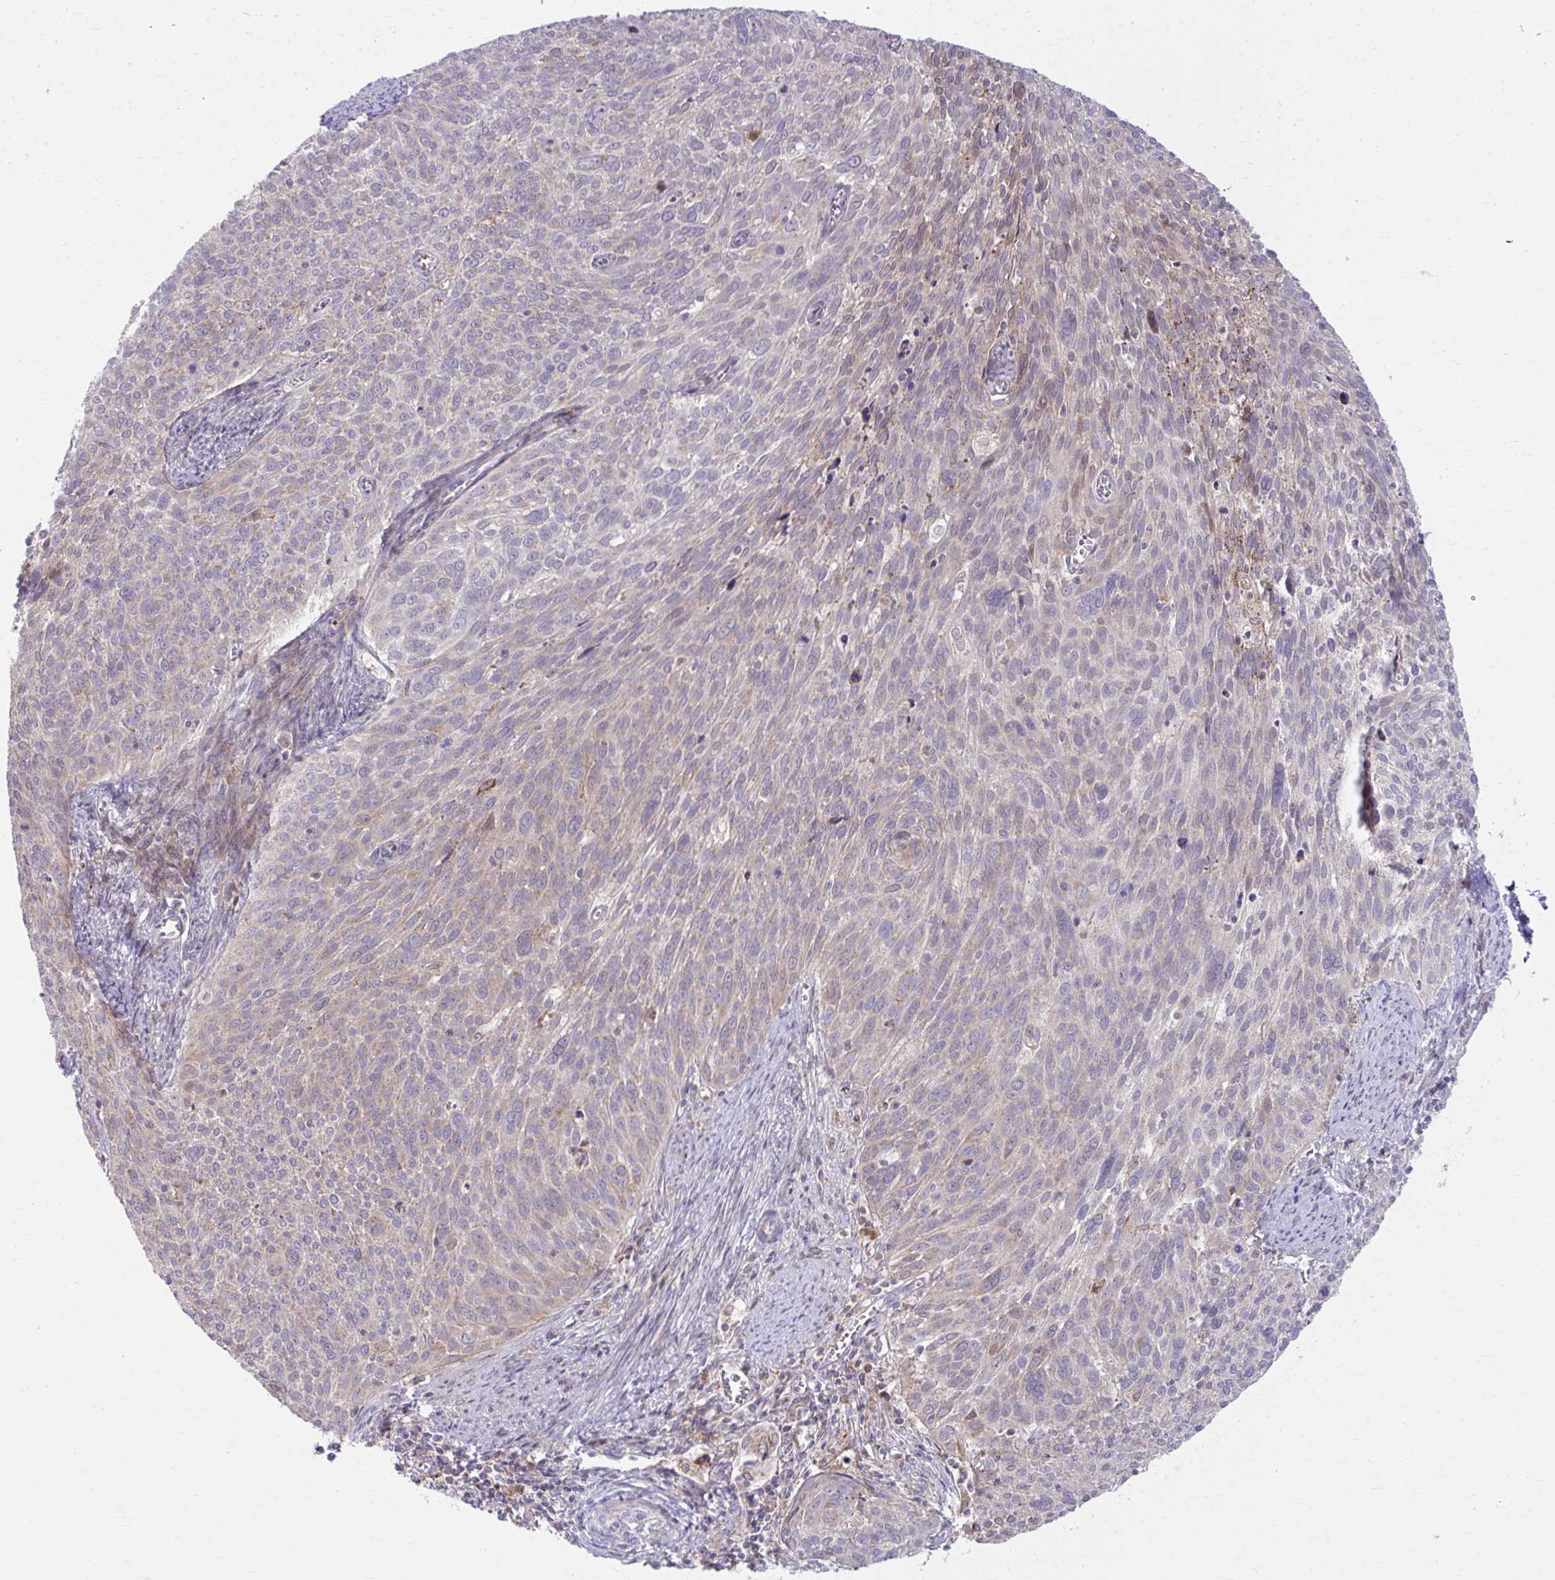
{"staining": {"intensity": "negative", "quantity": "none", "location": "none"}, "tissue": "cervical cancer", "cell_type": "Tumor cells", "image_type": "cancer", "snomed": [{"axis": "morphology", "description": "Squamous cell carcinoma, NOS"}, {"axis": "topography", "description": "Cervix"}], "caption": "DAB immunohistochemical staining of squamous cell carcinoma (cervical) displays no significant positivity in tumor cells.", "gene": "C16orf54", "patient": {"sex": "female", "age": 39}}